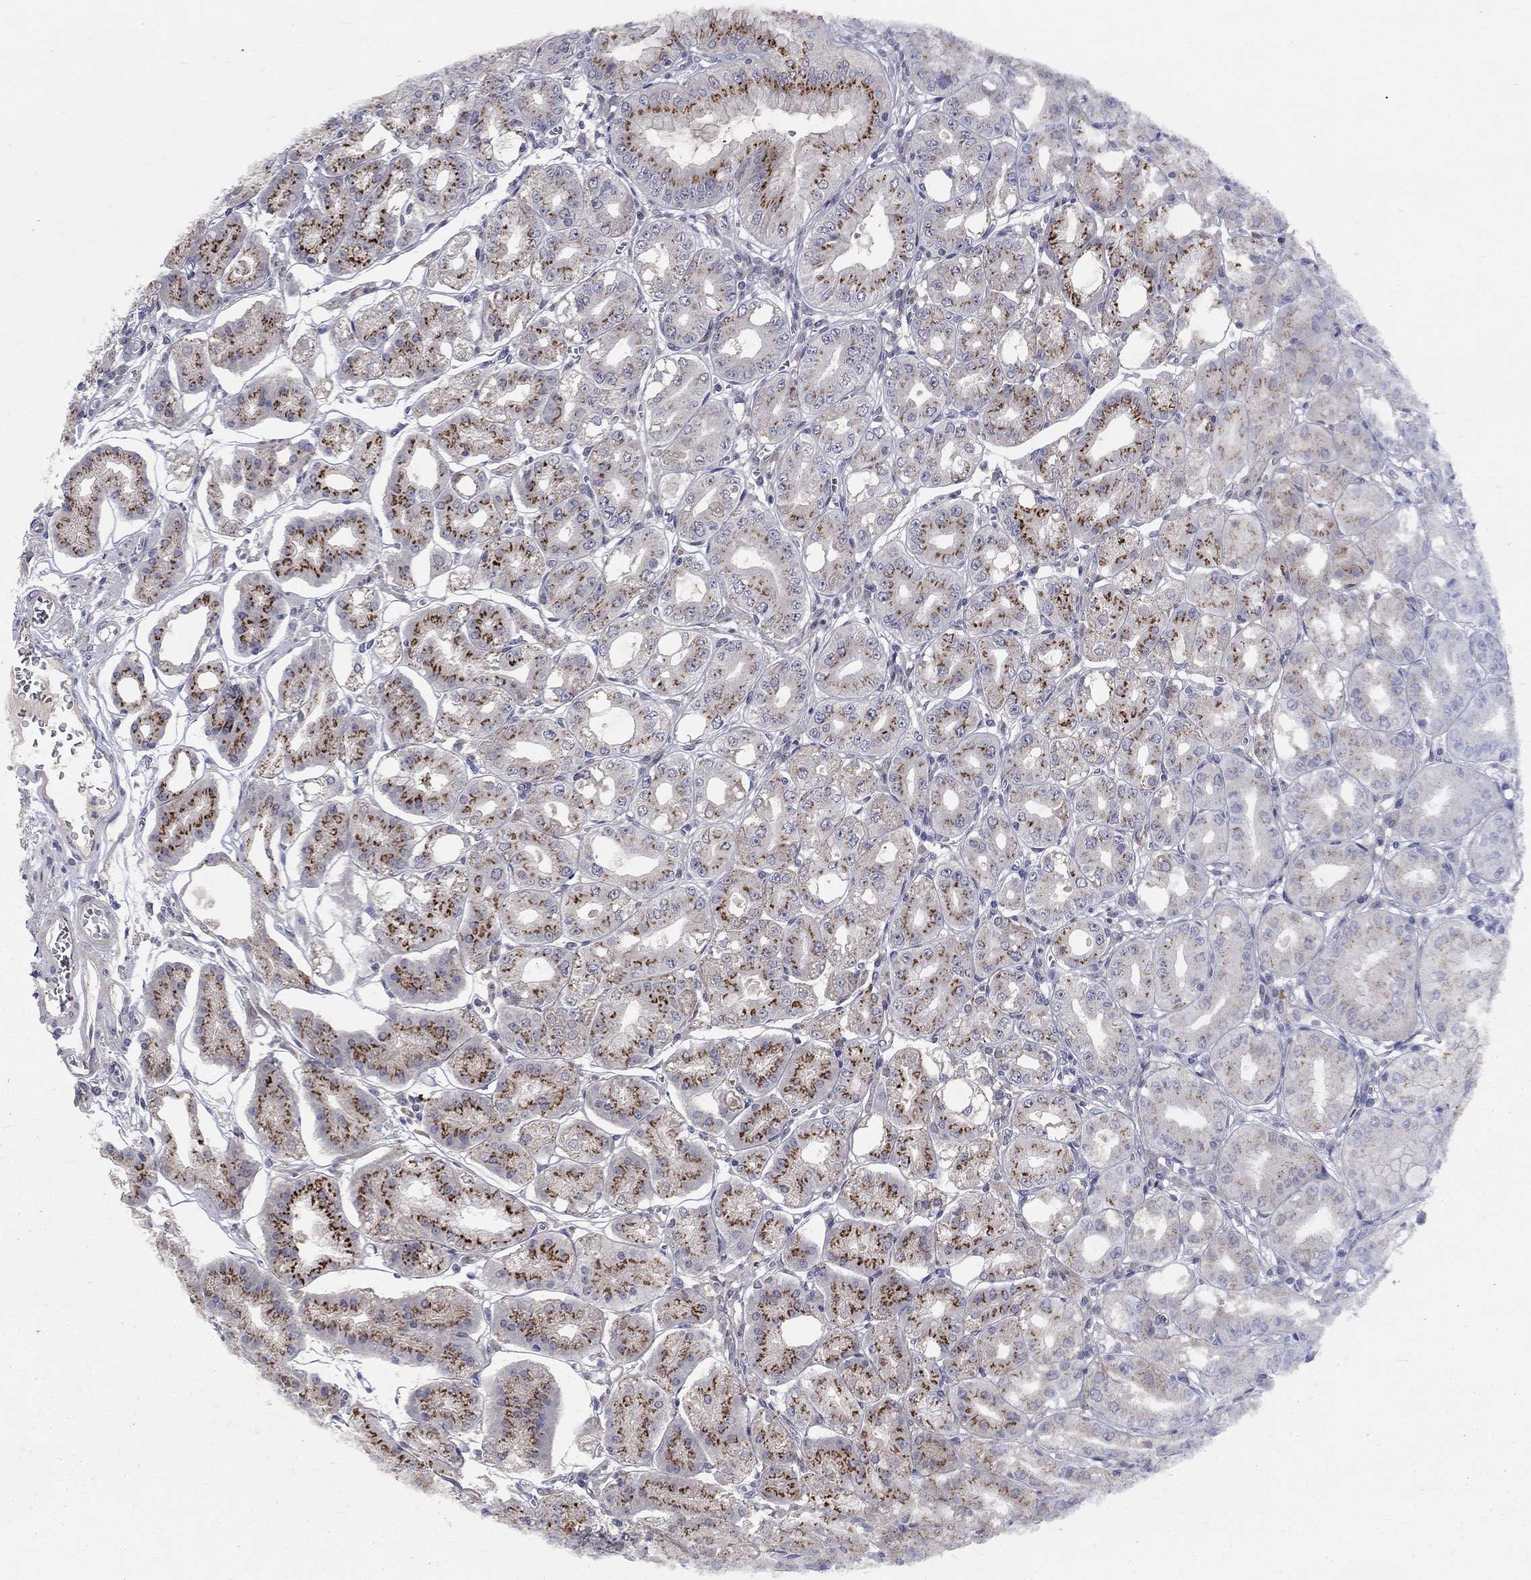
{"staining": {"intensity": "strong", "quantity": "25%-75%", "location": "cytoplasmic/membranous"}, "tissue": "stomach", "cell_type": "Glandular cells", "image_type": "normal", "snomed": [{"axis": "morphology", "description": "Normal tissue, NOS"}, {"axis": "topography", "description": "Stomach, lower"}], "caption": "Immunohistochemical staining of normal human stomach reveals 25%-75% levels of strong cytoplasmic/membranous protein positivity in about 25%-75% of glandular cells. (DAB IHC with brightfield microscopy, high magnification).", "gene": "FAM3B", "patient": {"sex": "male", "age": 71}}